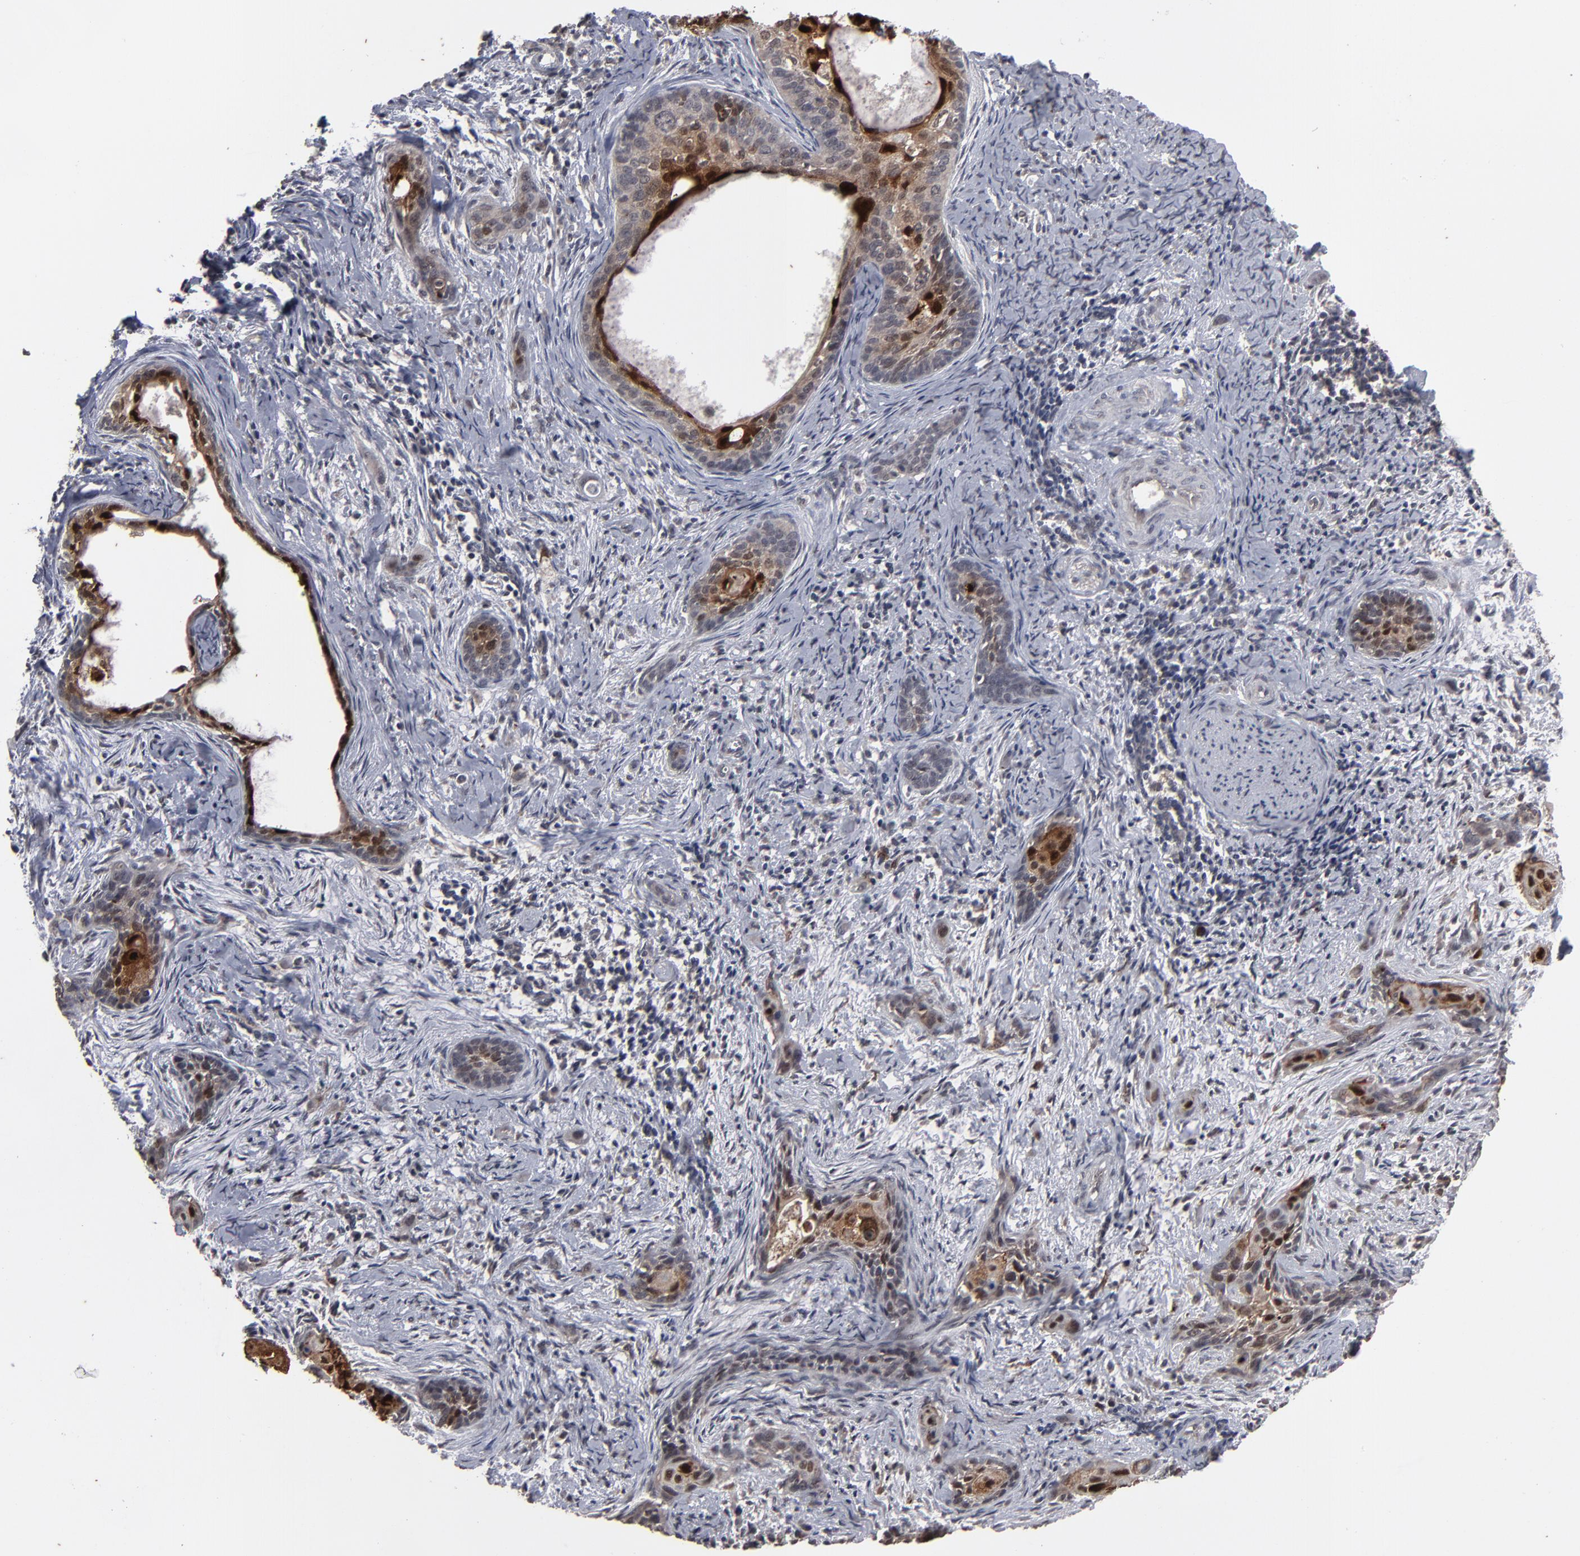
{"staining": {"intensity": "moderate", "quantity": "25%-75%", "location": "cytoplasmic/membranous"}, "tissue": "cervical cancer", "cell_type": "Tumor cells", "image_type": "cancer", "snomed": [{"axis": "morphology", "description": "Squamous cell carcinoma, NOS"}, {"axis": "topography", "description": "Cervix"}], "caption": "An immunohistochemistry micrograph of neoplastic tissue is shown. Protein staining in brown highlights moderate cytoplasmic/membranous positivity in cervical cancer within tumor cells.", "gene": "SLC22A17", "patient": {"sex": "female", "age": 33}}